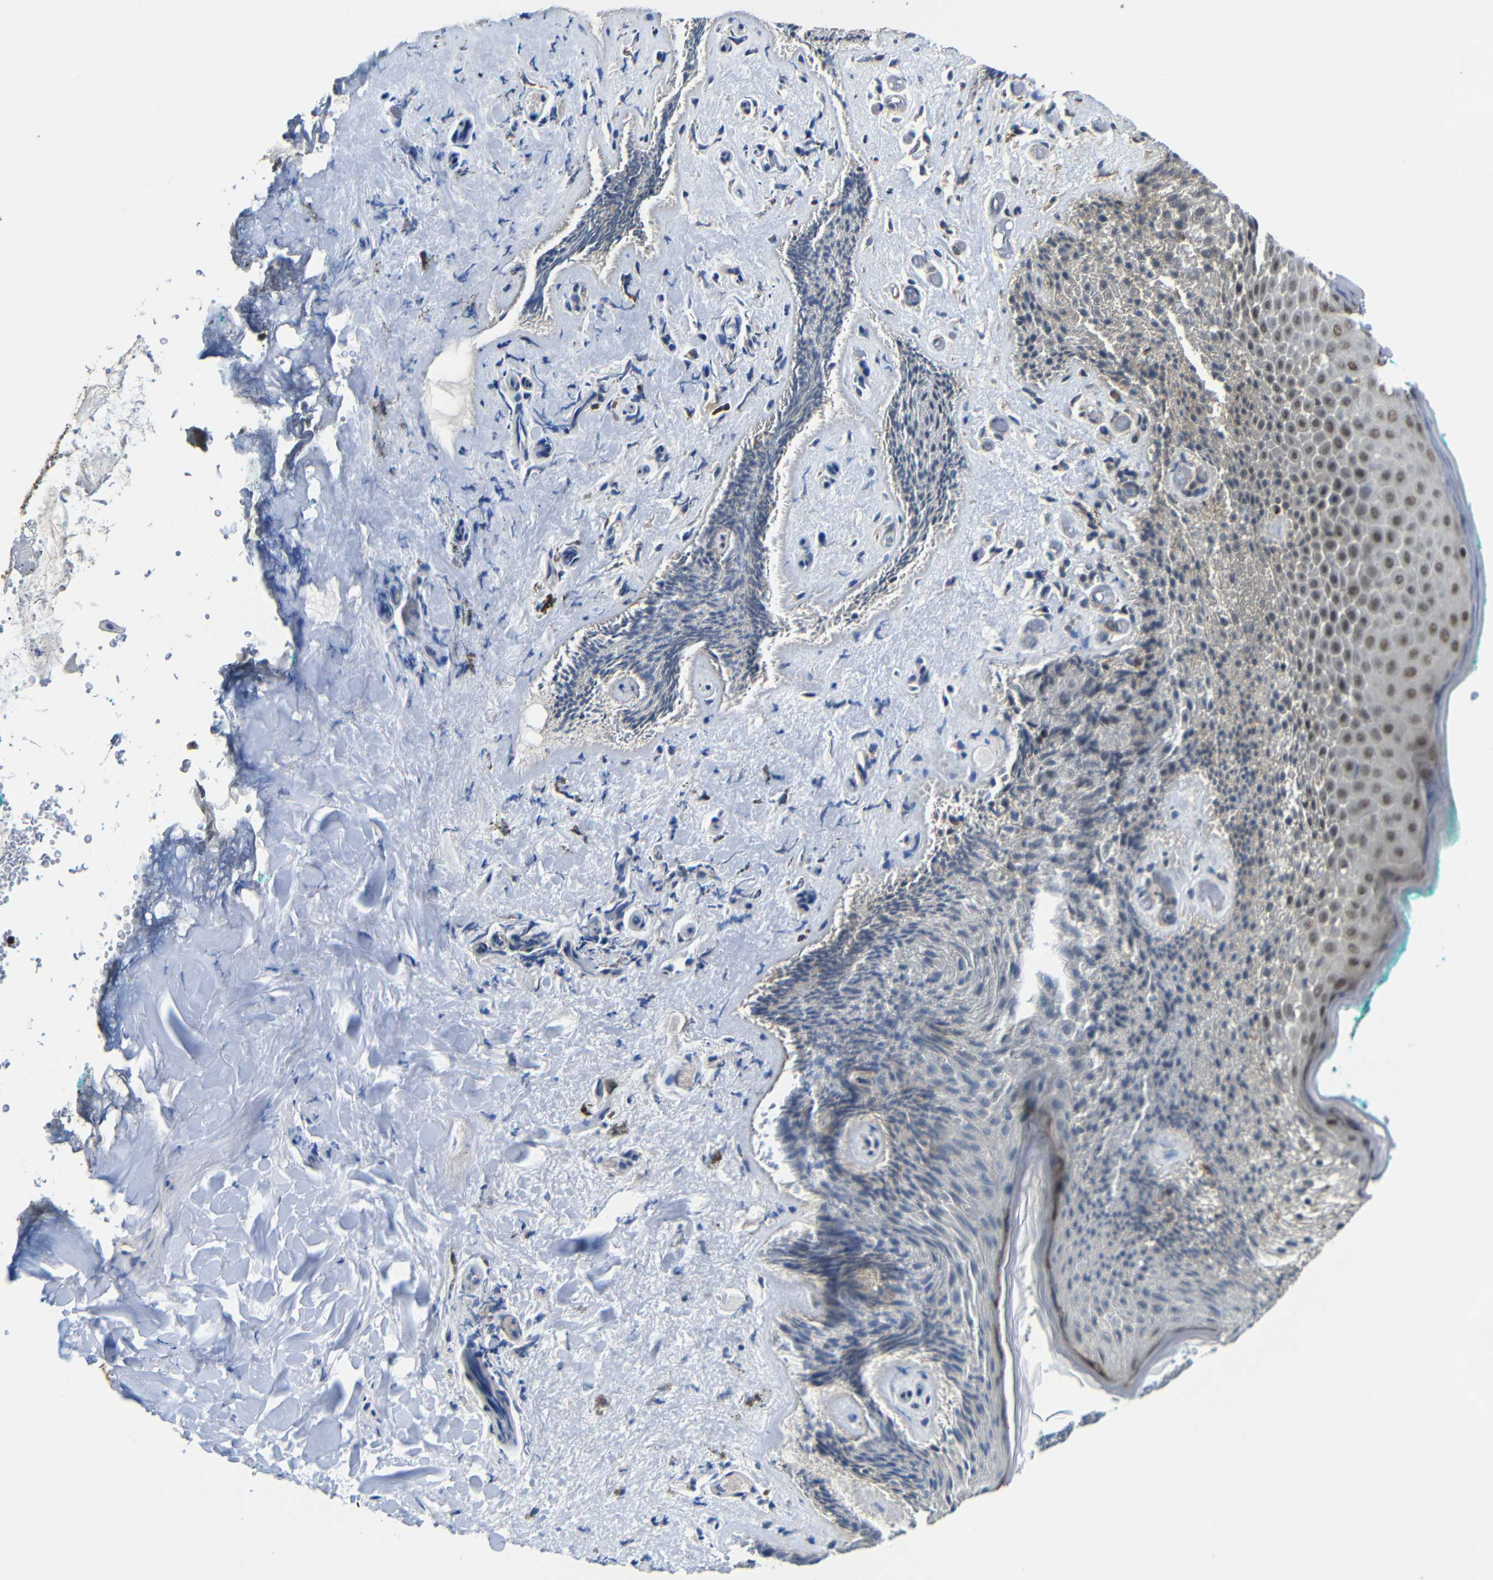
{"staining": {"intensity": "weak", "quantity": "25%-75%", "location": "nuclear"}, "tissue": "skin", "cell_type": "Epidermal cells", "image_type": "normal", "snomed": [{"axis": "morphology", "description": "Normal tissue, NOS"}, {"axis": "topography", "description": "Anal"}], "caption": "The photomicrograph reveals immunohistochemical staining of benign skin. There is weak nuclear positivity is identified in approximately 25%-75% of epidermal cells.", "gene": "FAM172A", "patient": {"sex": "male", "age": 74}}